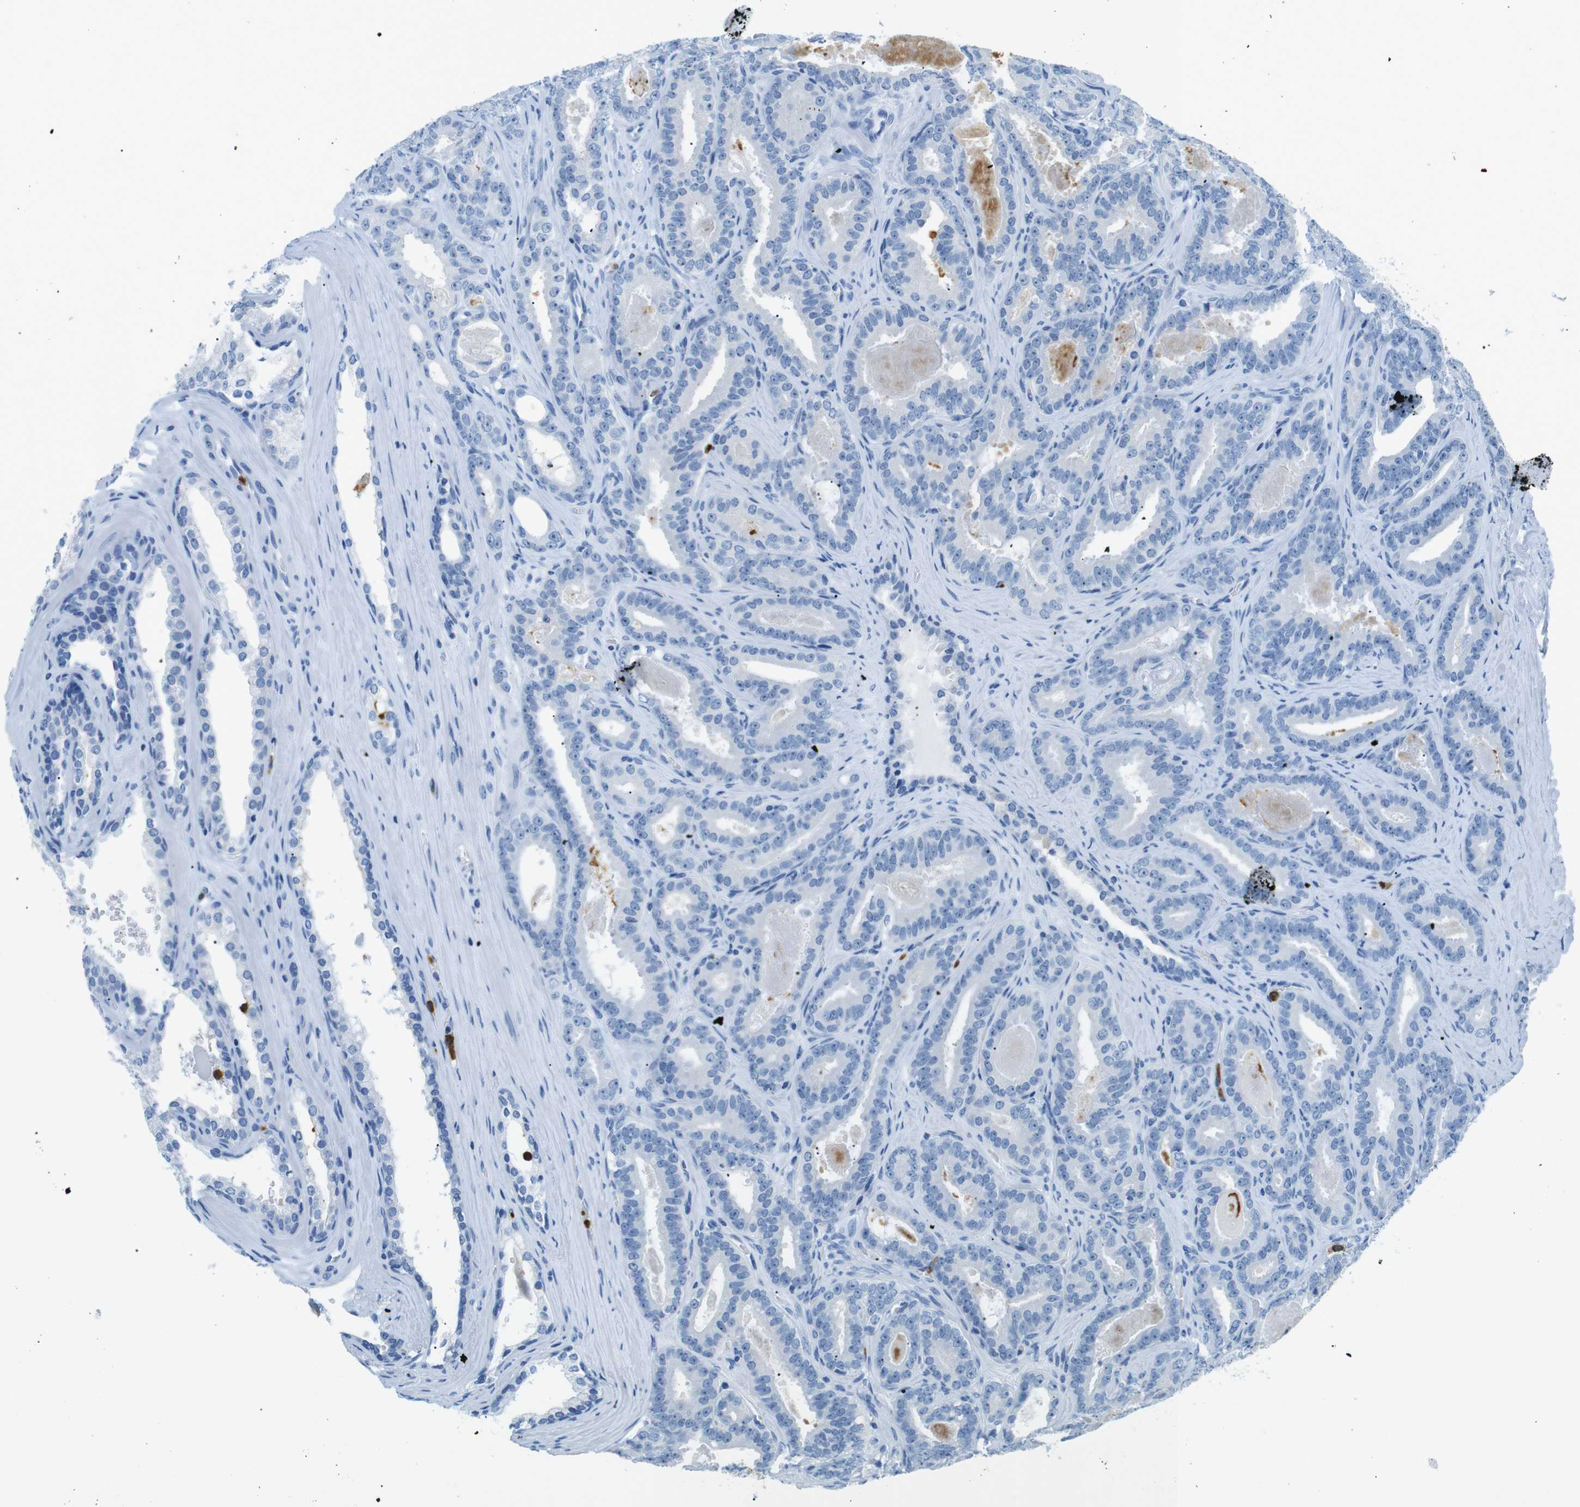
{"staining": {"intensity": "negative", "quantity": "none", "location": "none"}, "tissue": "prostate cancer", "cell_type": "Tumor cells", "image_type": "cancer", "snomed": [{"axis": "morphology", "description": "Adenocarcinoma, High grade"}, {"axis": "topography", "description": "Prostate"}], "caption": "IHC photomicrograph of prostate cancer (adenocarcinoma (high-grade)) stained for a protein (brown), which reveals no expression in tumor cells.", "gene": "MCEMP1", "patient": {"sex": "male", "age": 60}}